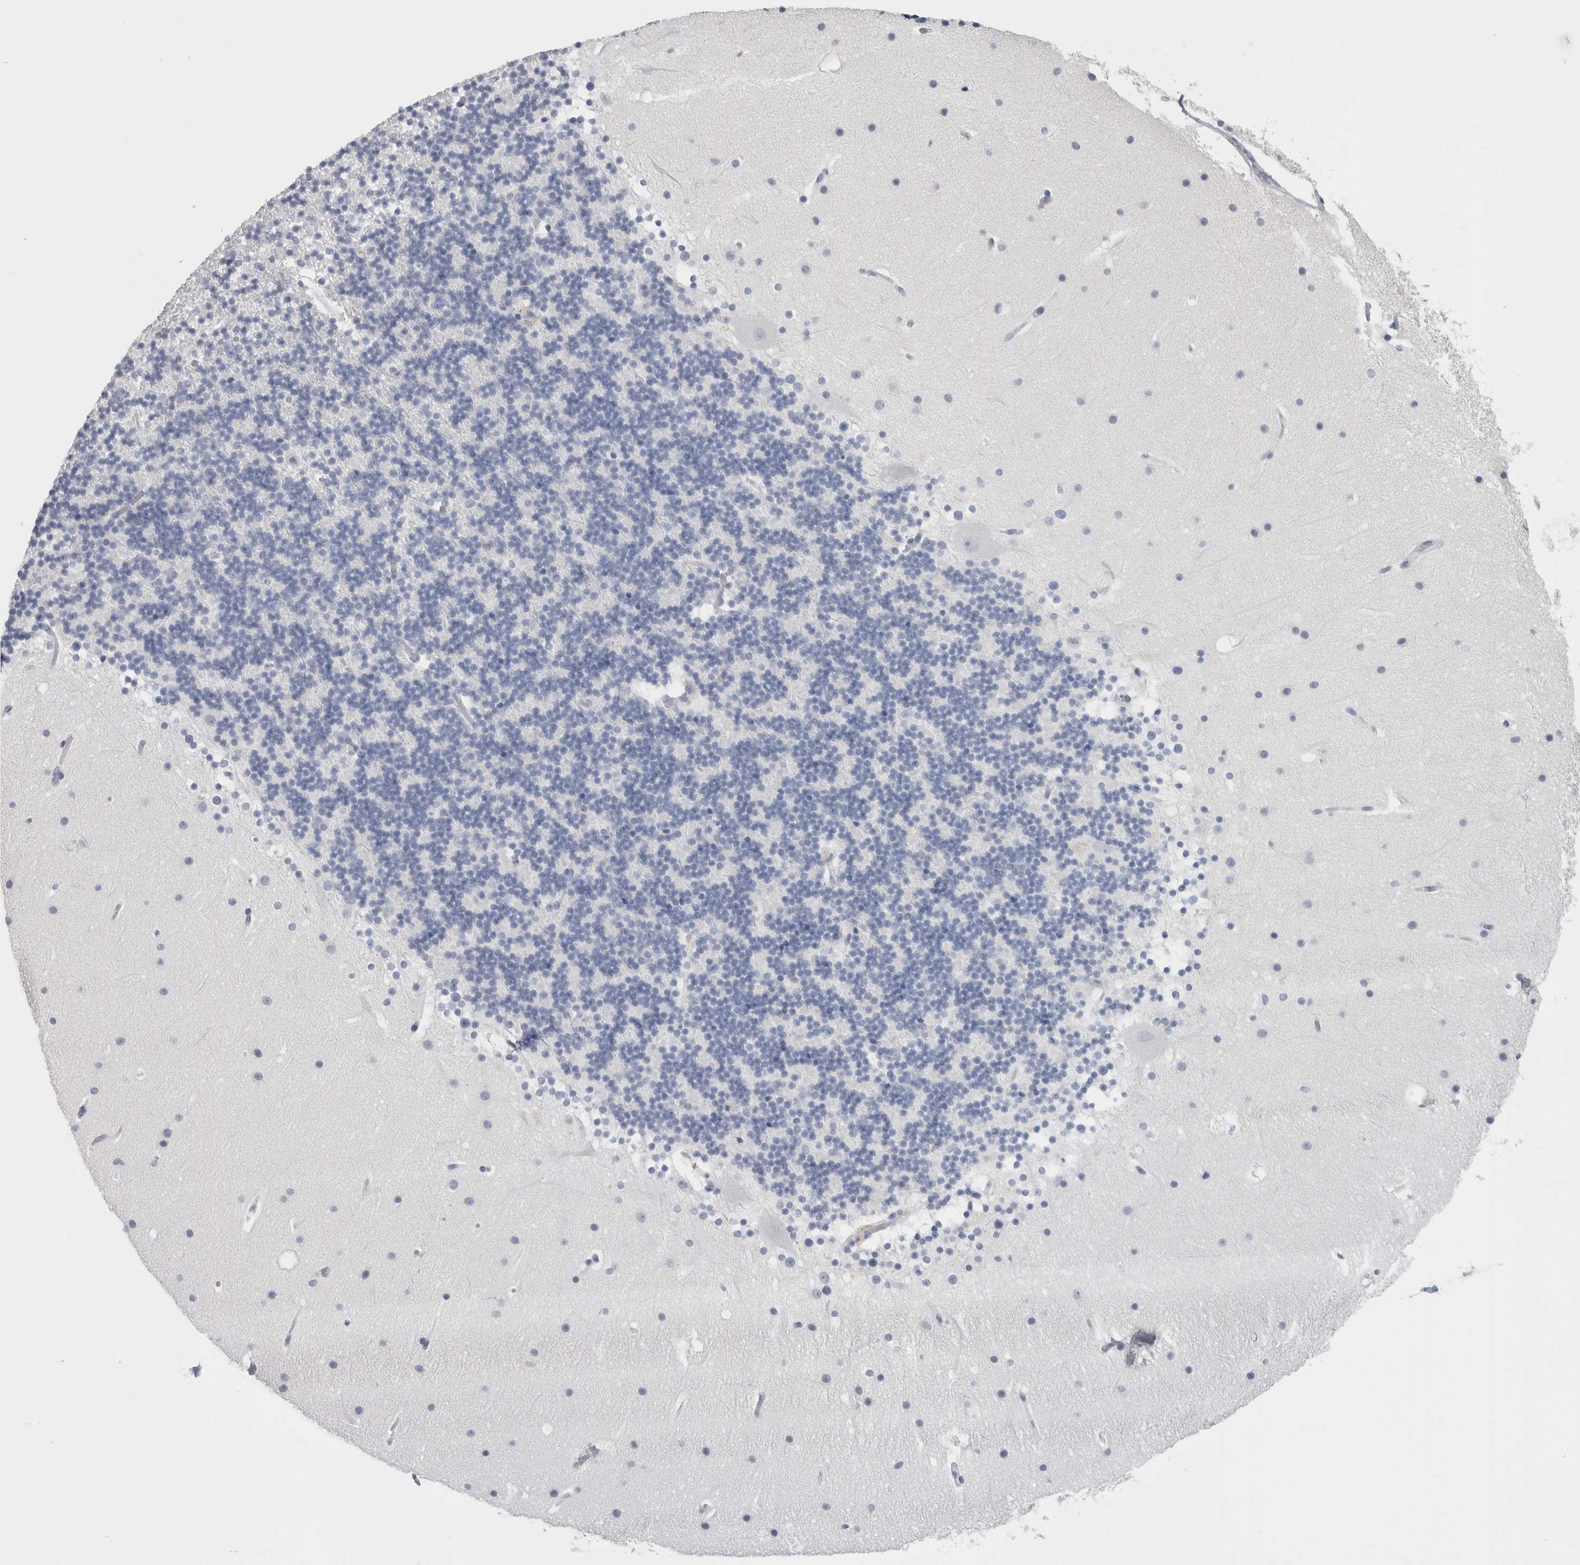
{"staining": {"intensity": "negative", "quantity": "none", "location": "none"}, "tissue": "cerebellum", "cell_type": "Cells in granular layer", "image_type": "normal", "snomed": [{"axis": "morphology", "description": "Normal tissue, NOS"}, {"axis": "topography", "description": "Cerebellum"}], "caption": "A high-resolution micrograph shows immunohistochemistry (IHC) staining of benign cerebellum, which shows no significant positivity in cells in granular layer.", "gene": "SLC28A3", "patient": {"sex": "male", "age": 57}}